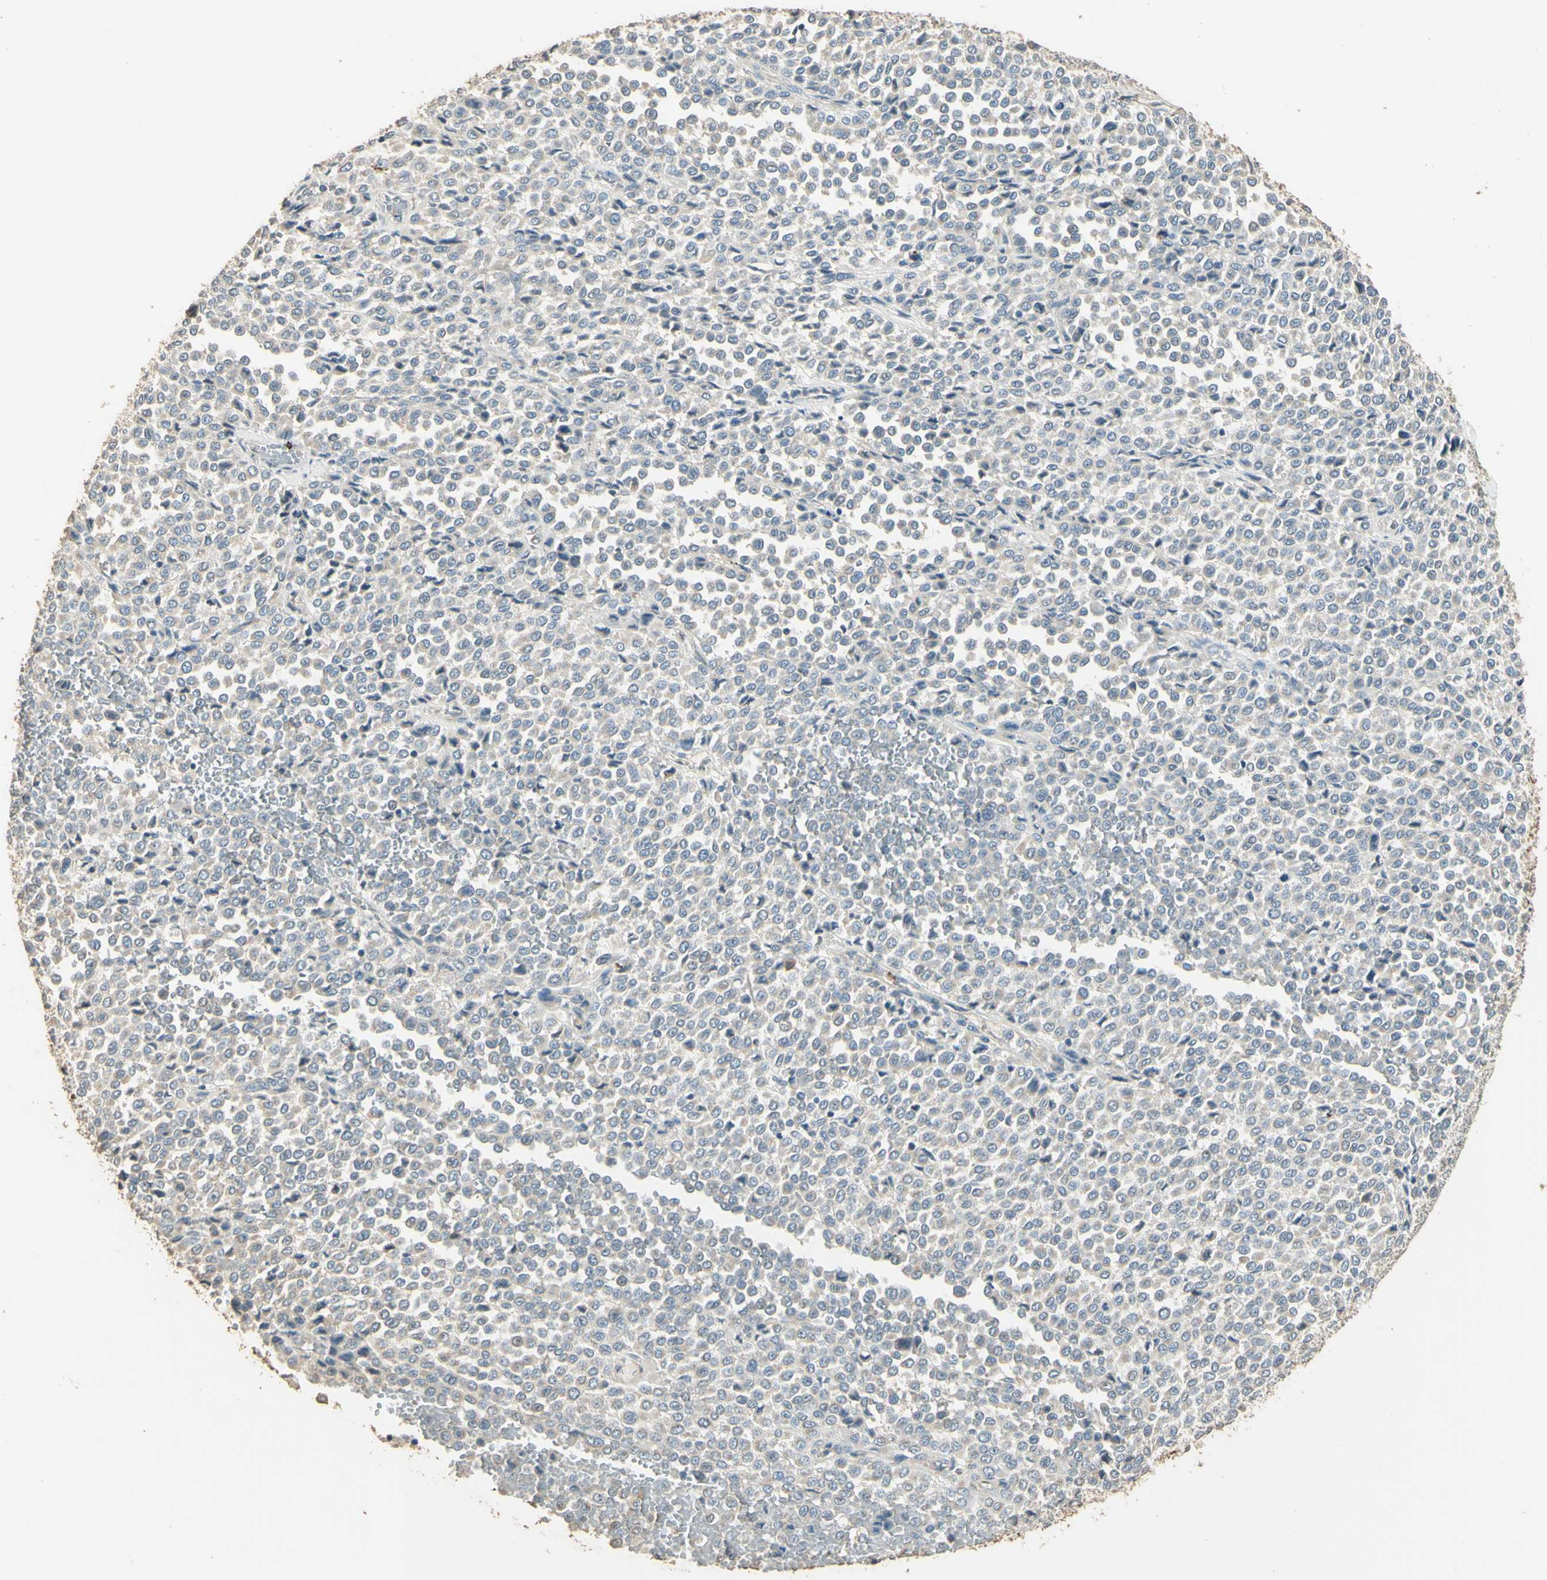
{"staining": {"intensity": "negative", "quantity": "none", "location": "none"}, "tissue": "melanoma", "cell_type": "Tumor cells", "image_type": "cancer", "snomed": [{"axis": "morphology", "description": "Malignant melanoma, Metastatic site"}, {"axis": "topography", "description": "Pancreas"}], "caption": "Micrograph shows no significant protein staining in tumor cells of malignant melanoma (metastatic site). (DAB immunohistochemistry (IHC) with hematoxylin counter stain).", "gene": "ARHGEF17", "patient": {"sex": "female", "age": 30}}